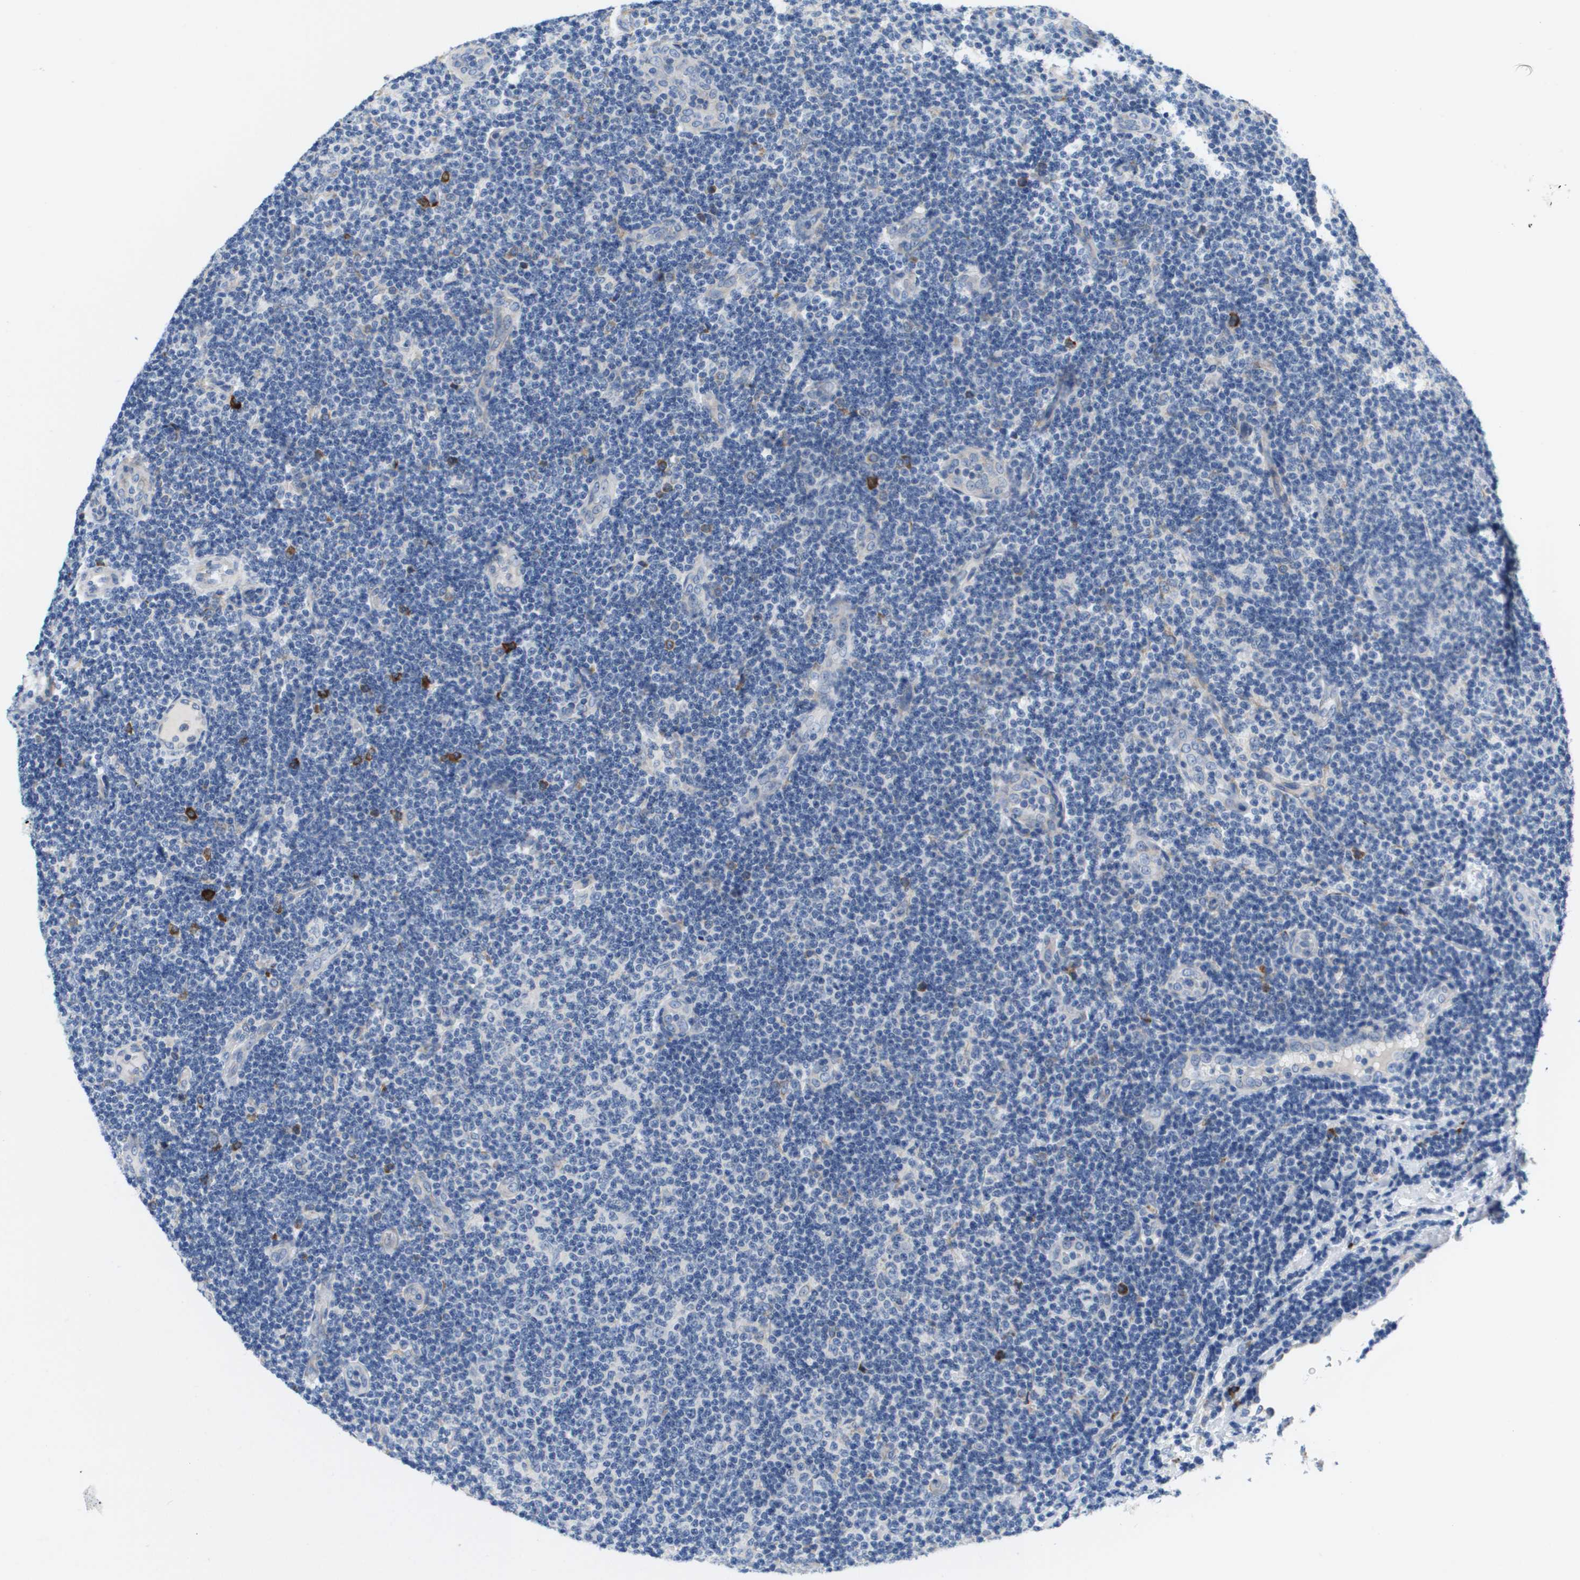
{"staining": {"intensity": "negative", "quantity": "none", "location": "none"}, "tissue": "lymphoma", "cell_type": "Tumor cells", "image_type": "cancer", "snomed": [{"axis": "morphology", "description": "Malignant lymphoma, non-Hodgkin's type, Low grade"}, {"axis": "topography", "description": "Lymph node"}], "caption": "The immunohistochemistry micrograph has no significant staining in tumor cells of lymphoma tissue.", "gene": "CD3G", "patient": {"sex": "male", "age": 83}}